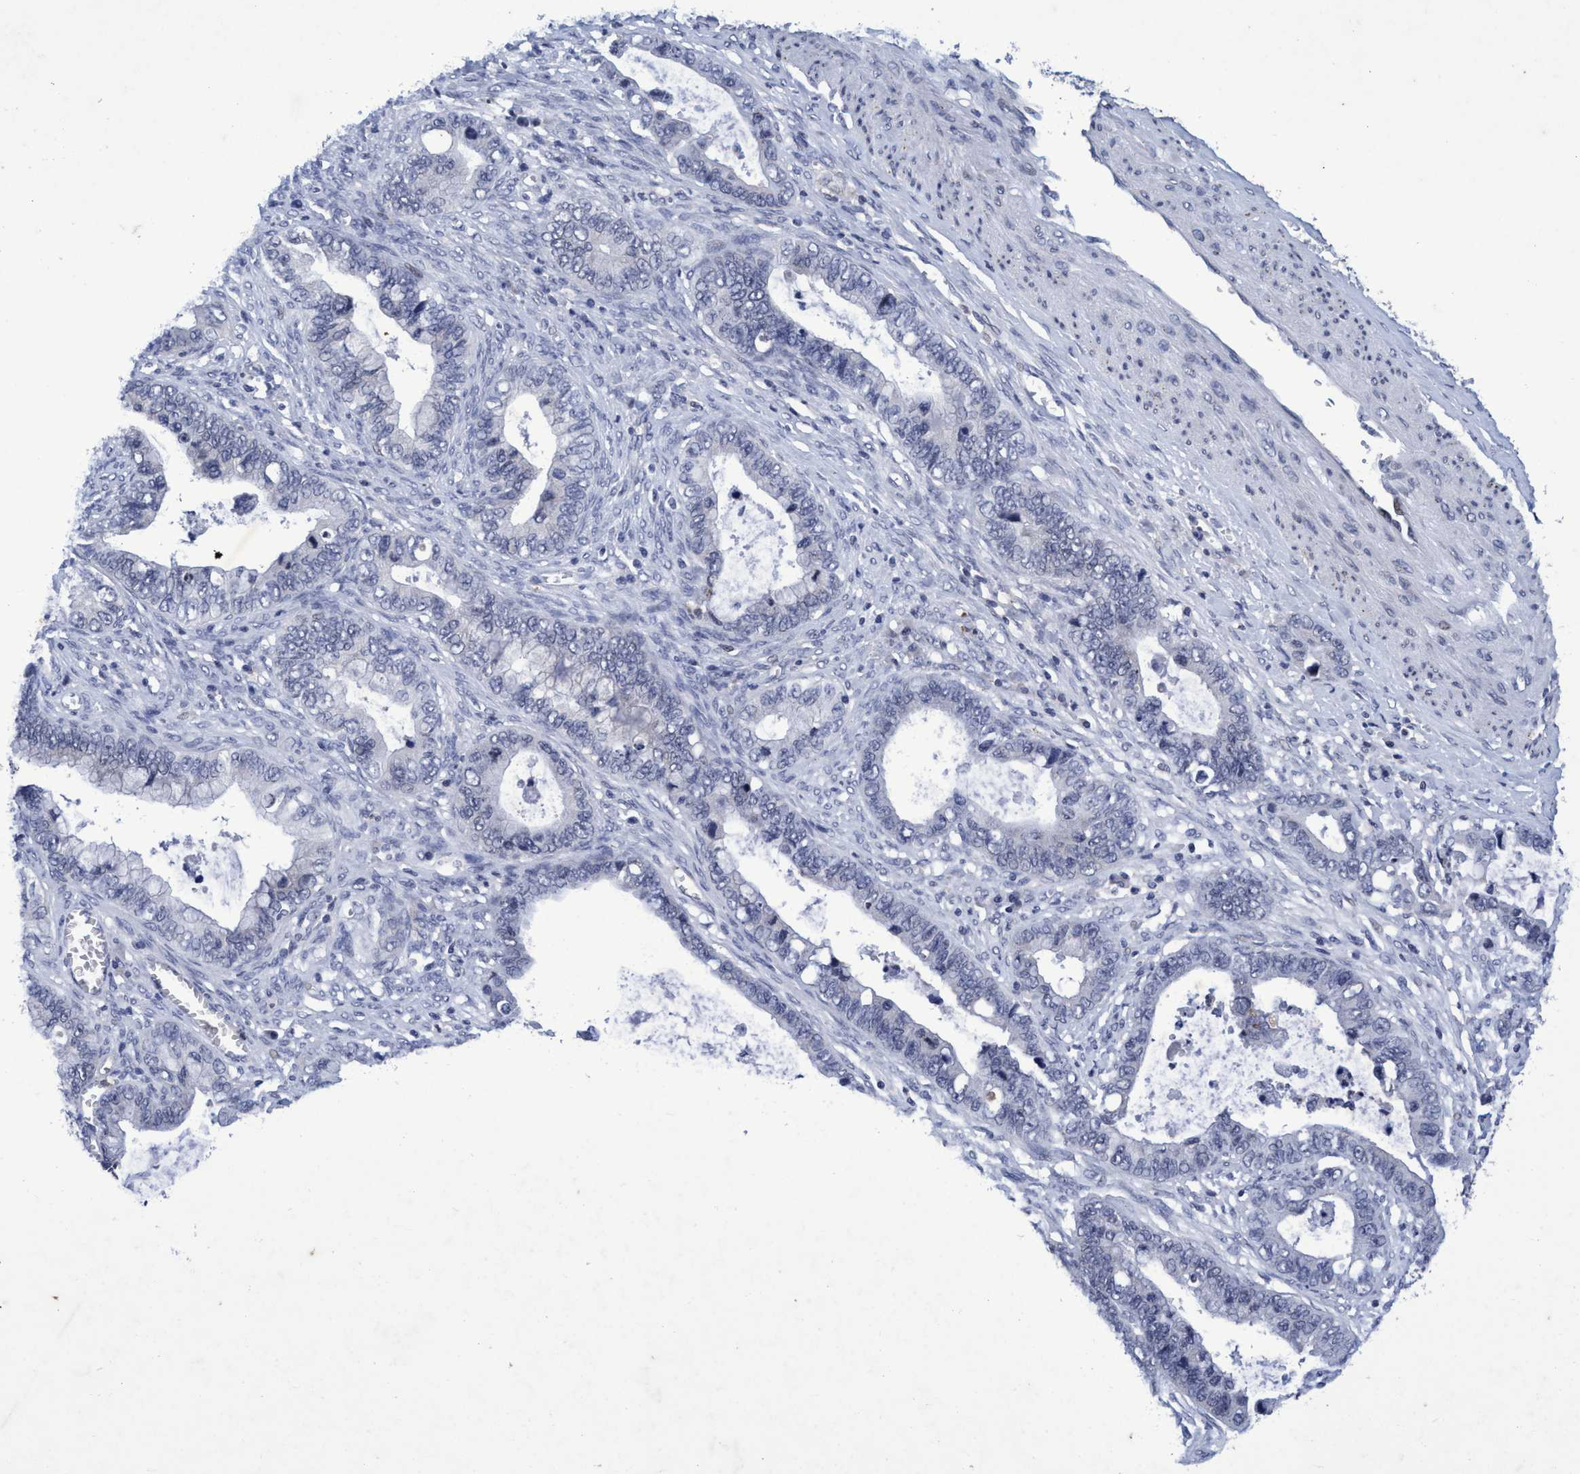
{"staining": {"intensity": "negative", "quantity": "none", "location": "none"}, "tissue": "cervical cancer", "cell_type": "Tumor cells", "image_type": "cancer", "snomed": [{"axis": "morphology", "description": "Adenocarcinoma, NOS"}, {"axis": "topography", "description": "Cervix"}], "caption": "IHC of human cervical cancer demonstrates no staining in tumor cells. The staining was performed using DAB (3,3'-diaminobenzidine) to visualize the protein expression in brown, while the nuclei were stained in blue with hematoxylin (Magnification: 20x).", "gene": "GRB14", "patient": {"sex": "female", "age": 44}}